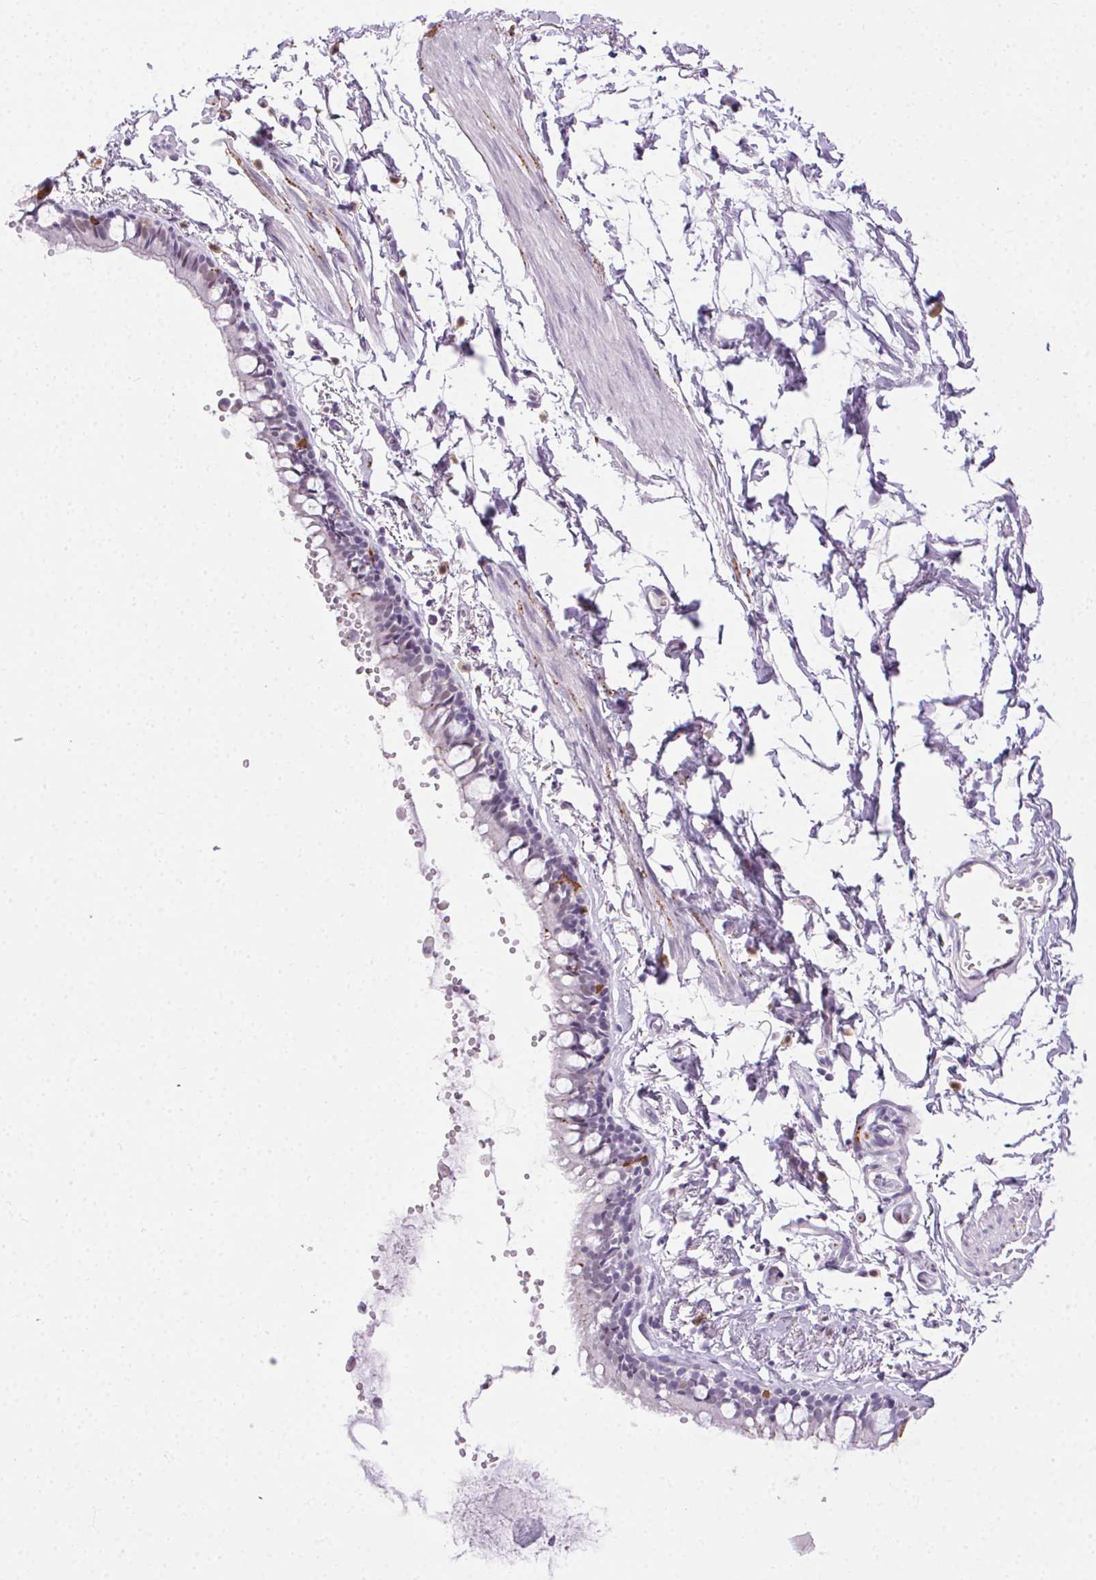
{"staining": {"intensity": "weak", "quantity": "<25%", "location": "cytoplasmic/membranous"}, "tissue": "bronchus", "cell_type": "Respiratory epithelial cells", "image_type": "normal", "snomed": [{"axis": "morphology", "description": "Normal tissue, NOS"}, {"axis": "topography", "description": "Bronchus"}], "caption": "Respiratory epithelial cells show no significant protein staining in unremarkable bronchus. The staining is performed using DAB brown chromogen with nuclei counter-stained in using hematoxylin.", "gene": "CADPS", "patient": {"sex": "female", "age": 59}}